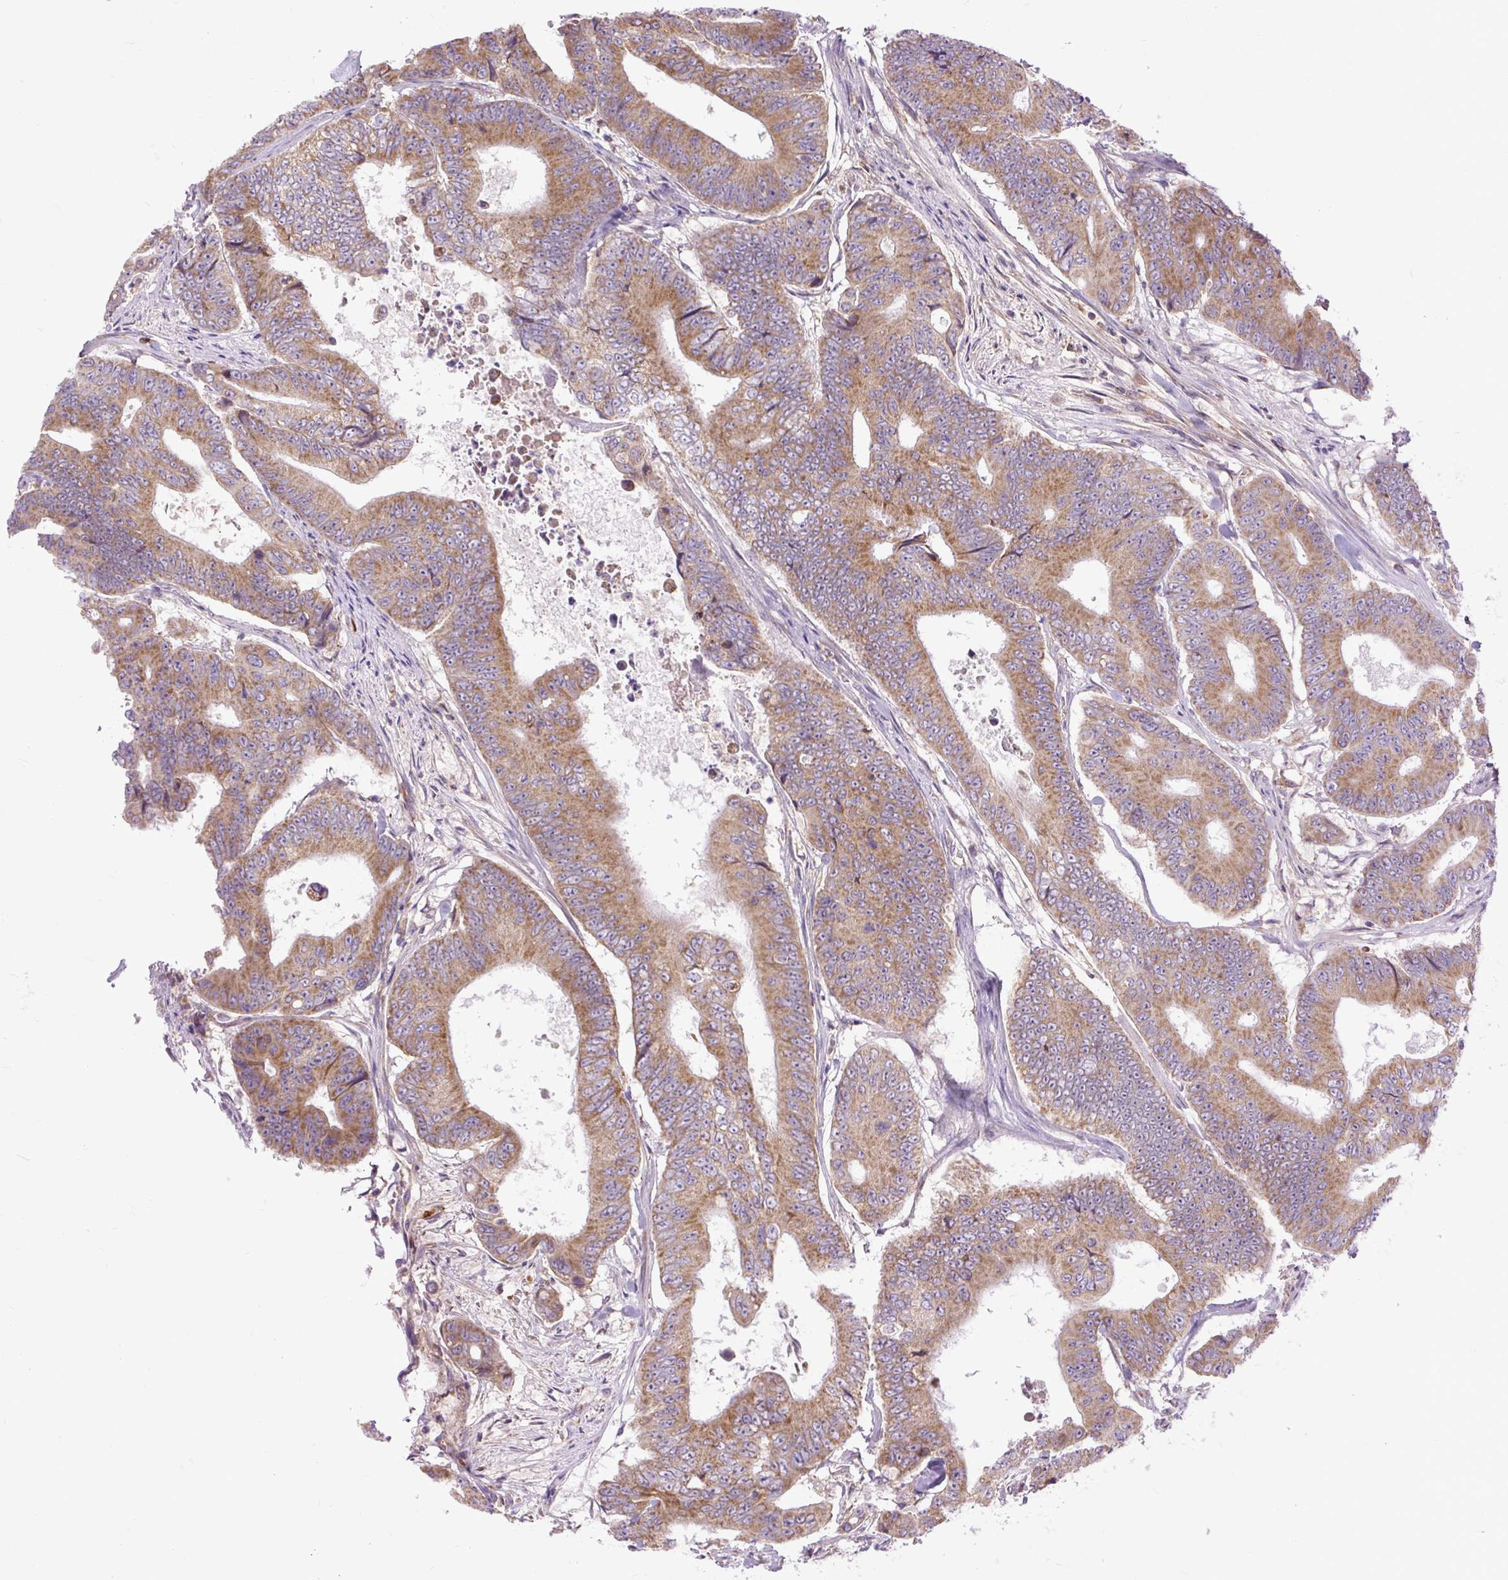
{"staining": {"intensity": "moderate", "quantity": ">75%", "location": "cytoplasmic/membranous"}, "tissue": "colorectal cancer", "cell_type": "Tumor cells", "image_type": "cancer", "snomed": [{"axis": "morphology", "description": "Adenocarcinoma, NOS"}, {"axis": "topography", "description": "Colon"}], "caption": "A high-resolution image shows IHC staining of colorectal cancer (adenocarcinoma), which demonstrates moderate cytoplasmic/membranous expression in approximately >75% of tumor cells. Nuclei are stained in blue.", "gene": "TM2D3", "patient": {"sex": "female", "age": 48}}